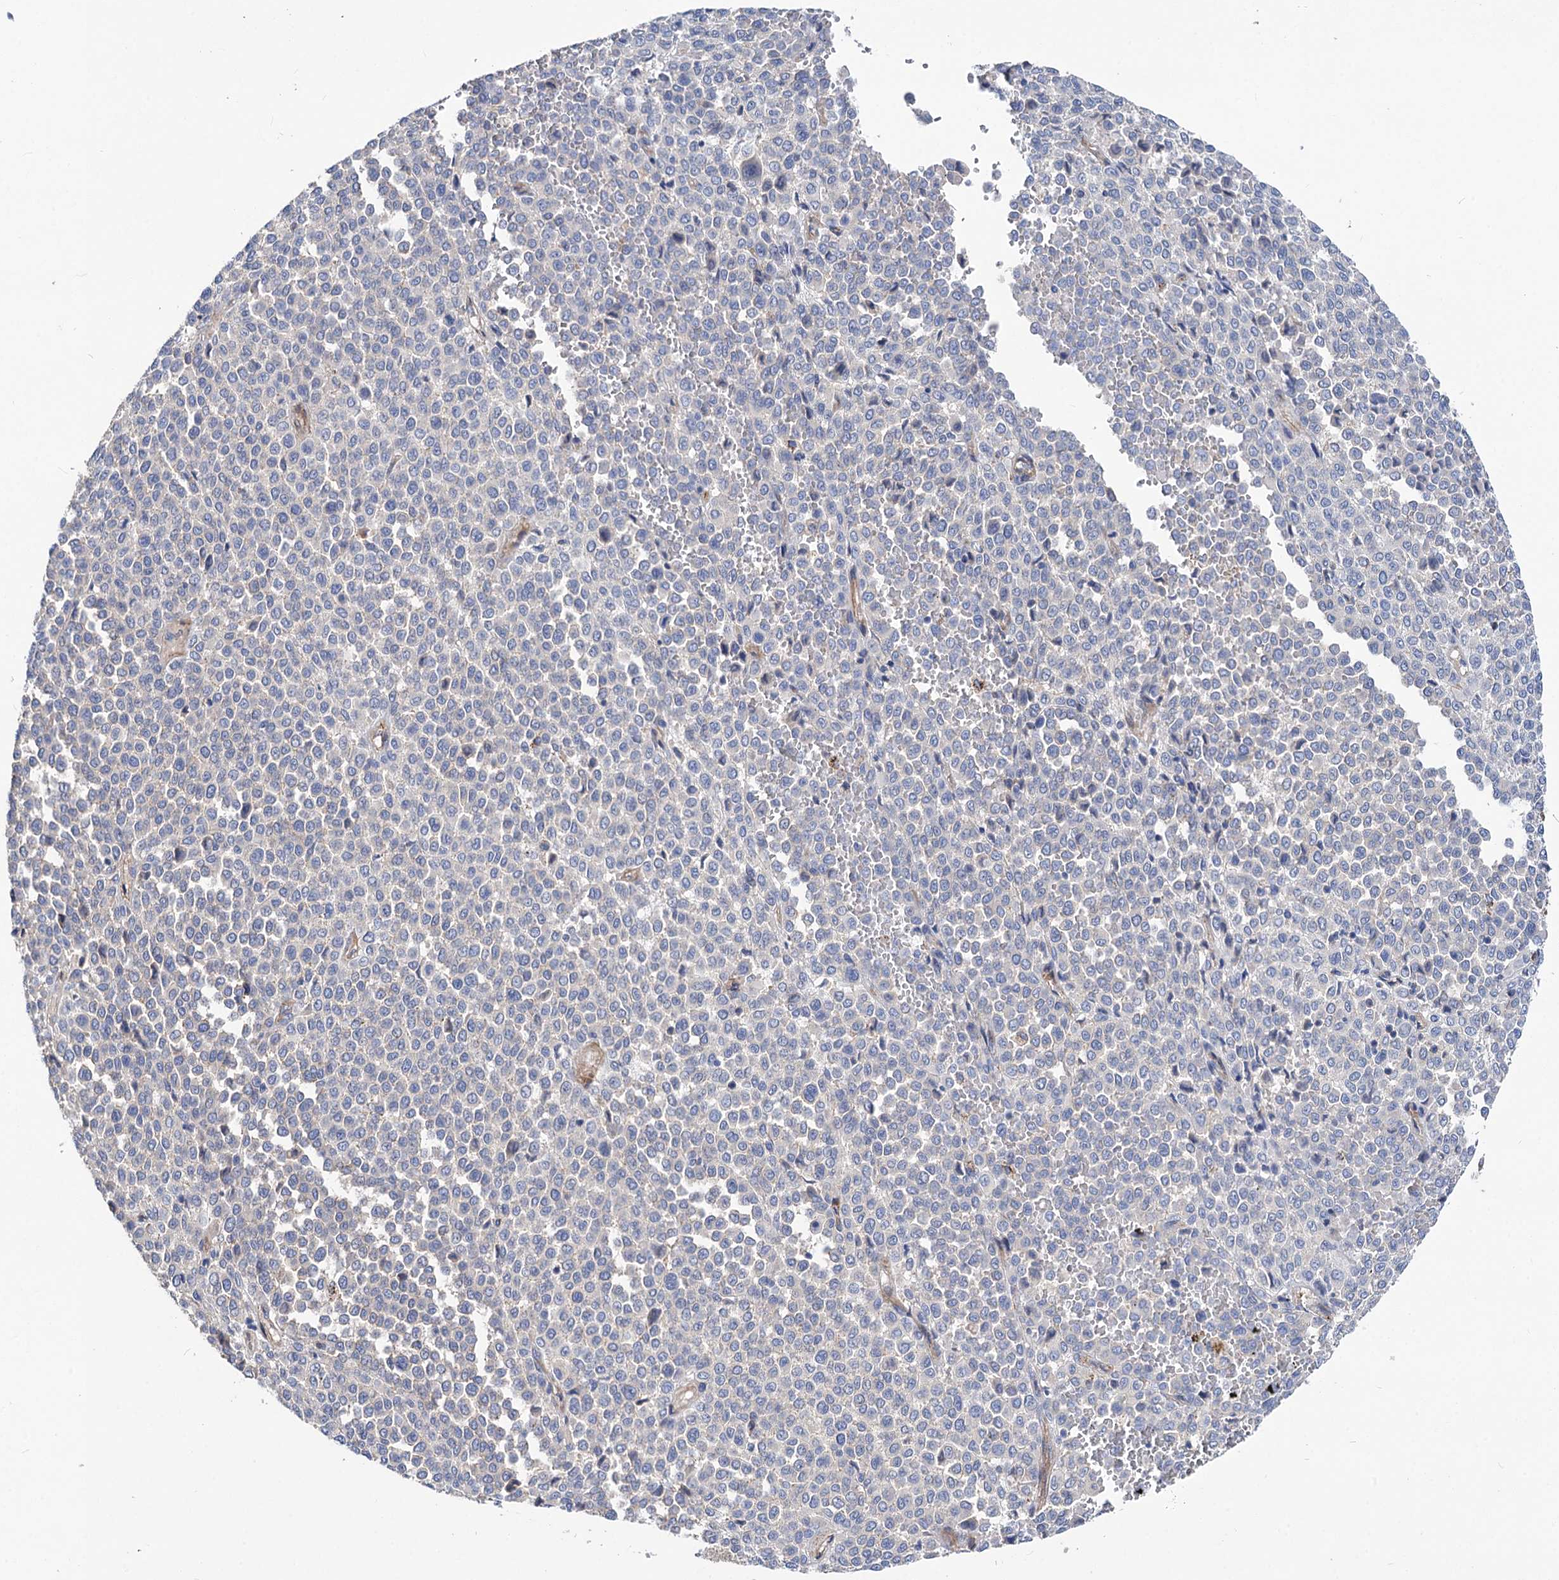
{"staining": {"intensity": "negative", "quantity": "none", "location": "none"}, "tissue": "melanoma", "cell_type": "Tumor cells", "image_type": "cancer", "snomed": [{"axis": "morphology", "description": "Malignant melanoma, Metastatic site"}, {"axis": "topography", "description": "Pancreas"}], "caption": "Immunohistochemistry (IHC) micrograph of neoplastic tissue: human melanoma stained with DAB (3,3'-diaminobenzidine) reveals no significant protein expression in tumor cells.", "gene": "NUDCD2", "patient": {"sex": "female", "age": 30}}